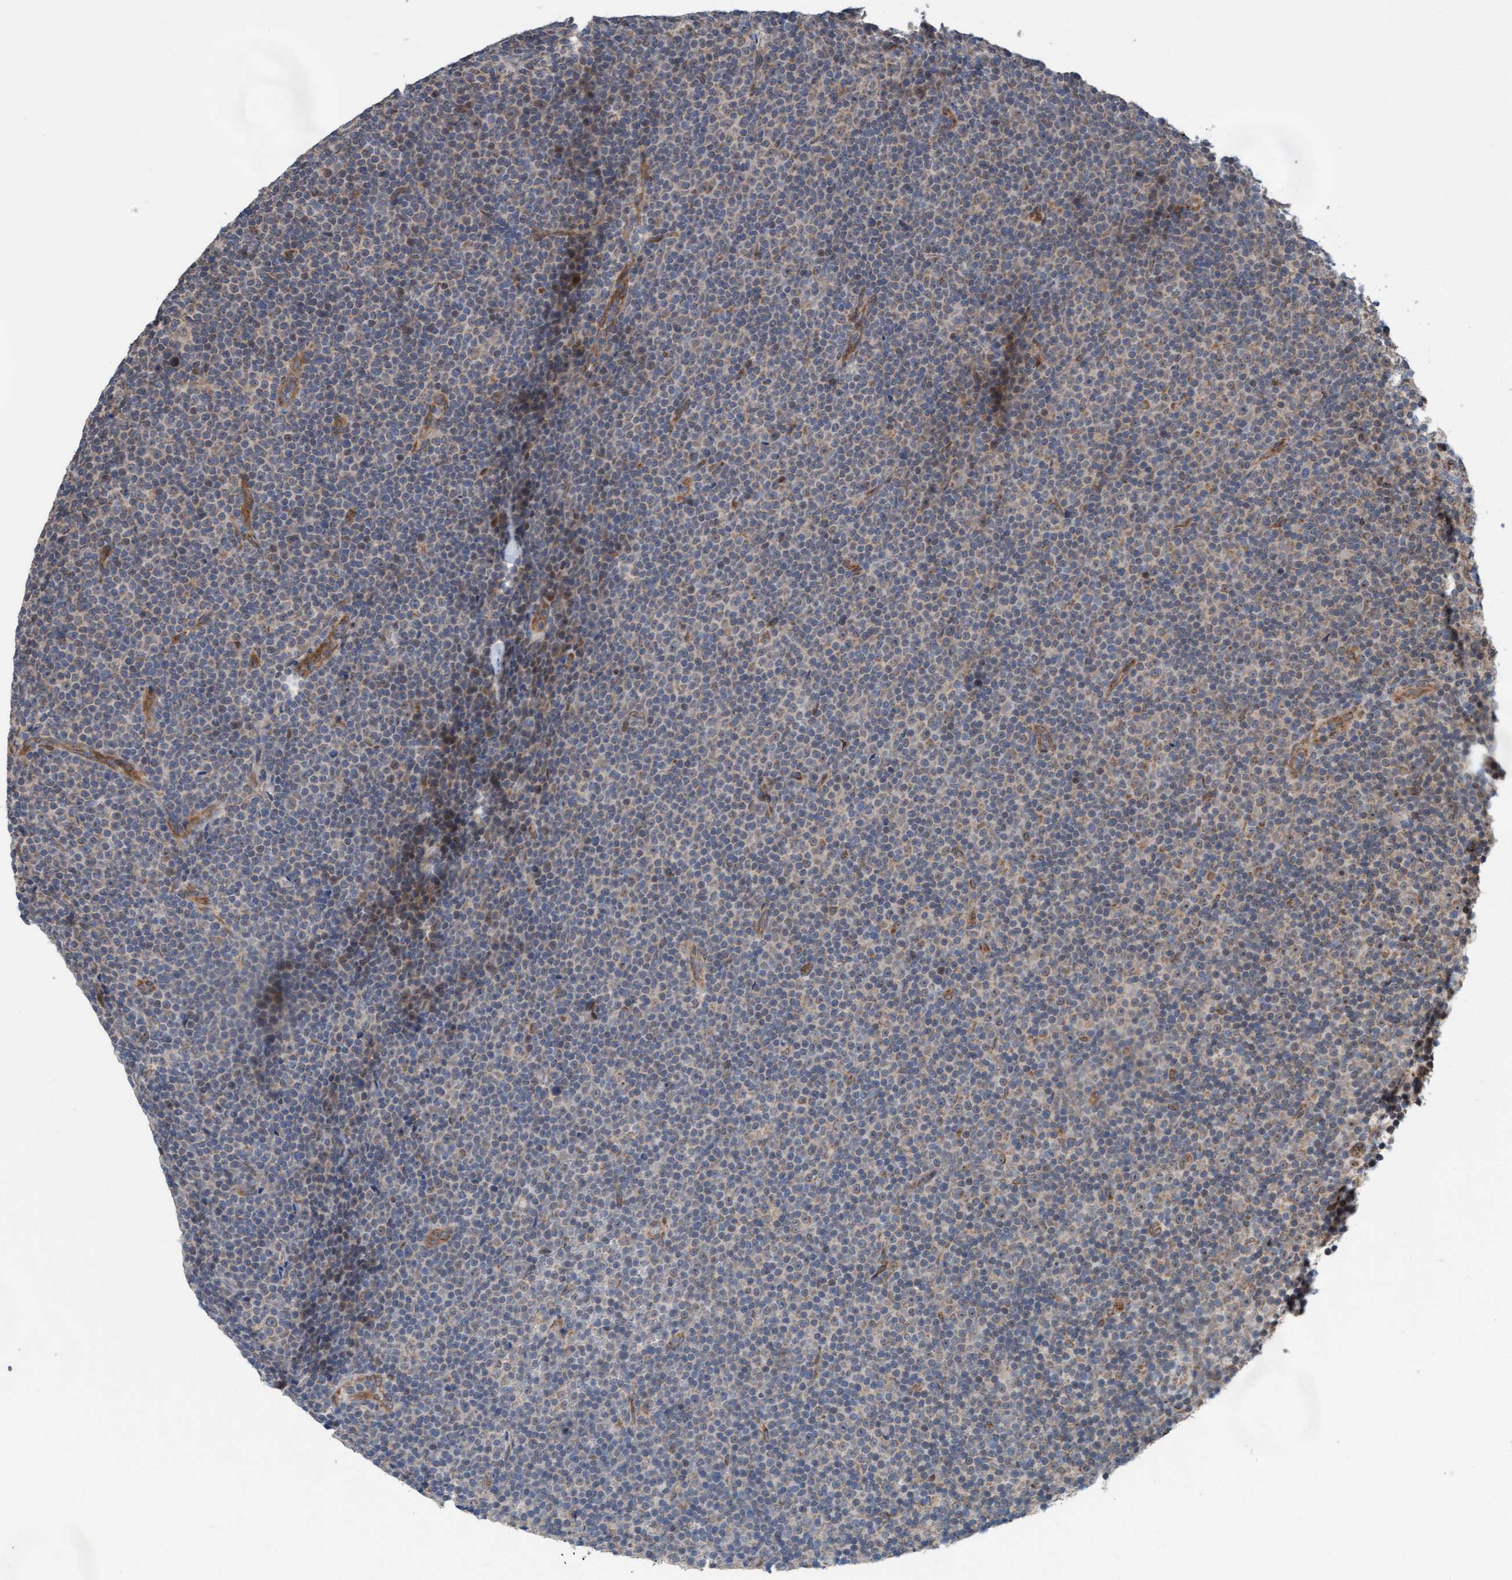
{"staining": {"intensity": "weak", "quantity": "<25%", "location": "cytoplasmic/membranous"}, "tissue": "lymphoma", "cell_type": "Tumor cells", "image_type": "cancer", "snomed": [{"axis": "morphology", "description": "Malignant lymphoma, non-Hodgkin's type, Low grade"}, {"axis": "topography", "description": "Lymph node"}], "caption": "Malignant lymphoma, non-Hodgkin's type (low-grade) stained for a protein using immunohistochemistry (IHC) exhibits no expression tumor cells.", "gene": "ZNF566", "patient": {"sex": "female", "age": 67}}